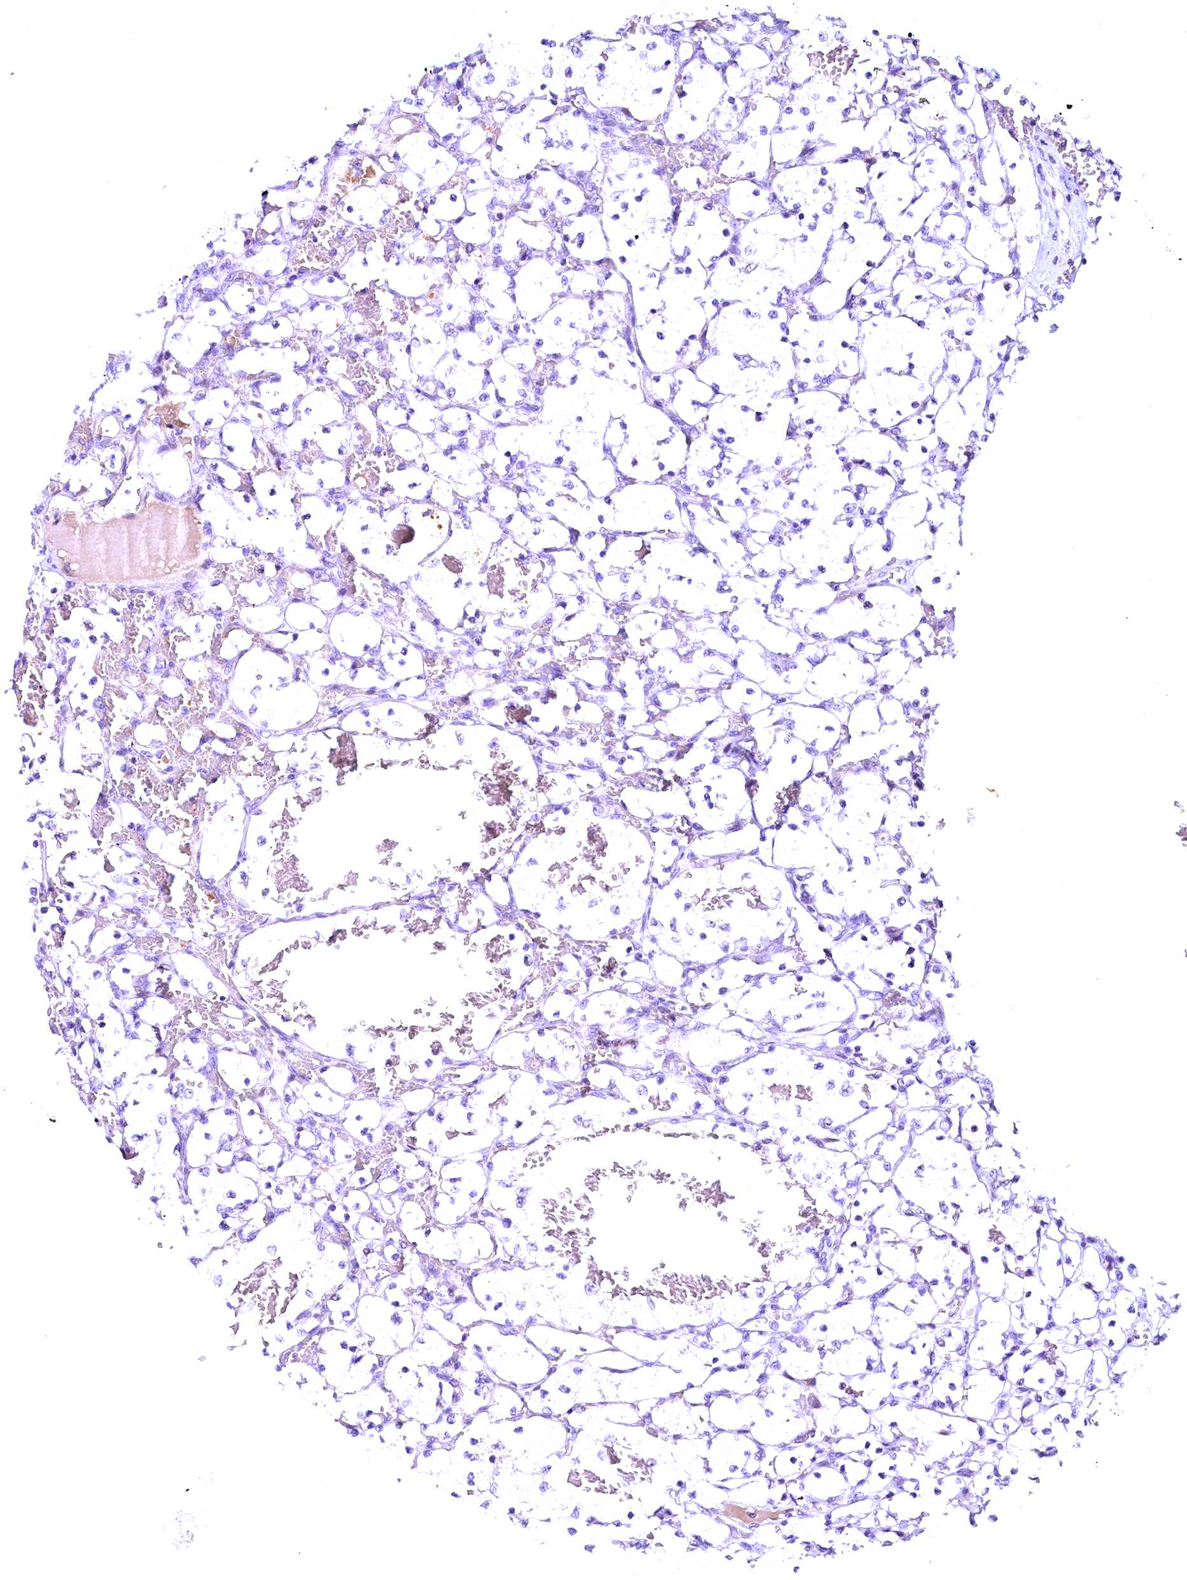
{"staining": {"intensity": "negative", "quantity": "none", "location": "none"}, "tissue": "renal cancer", "cell_type": "Tumor cells", "image_type": "cancer", "snomed": [{"axis": "morphology", "description": "Adenocarcinoma, NOS"}, {"axis": "topography", "description": "Kidney"}], "caption": "Protein analysis of renal cancer demonstrates no significant positivity in tumor cells.", "gene": "CCDC106", "patient": {"sex": "female", "age": 69}}